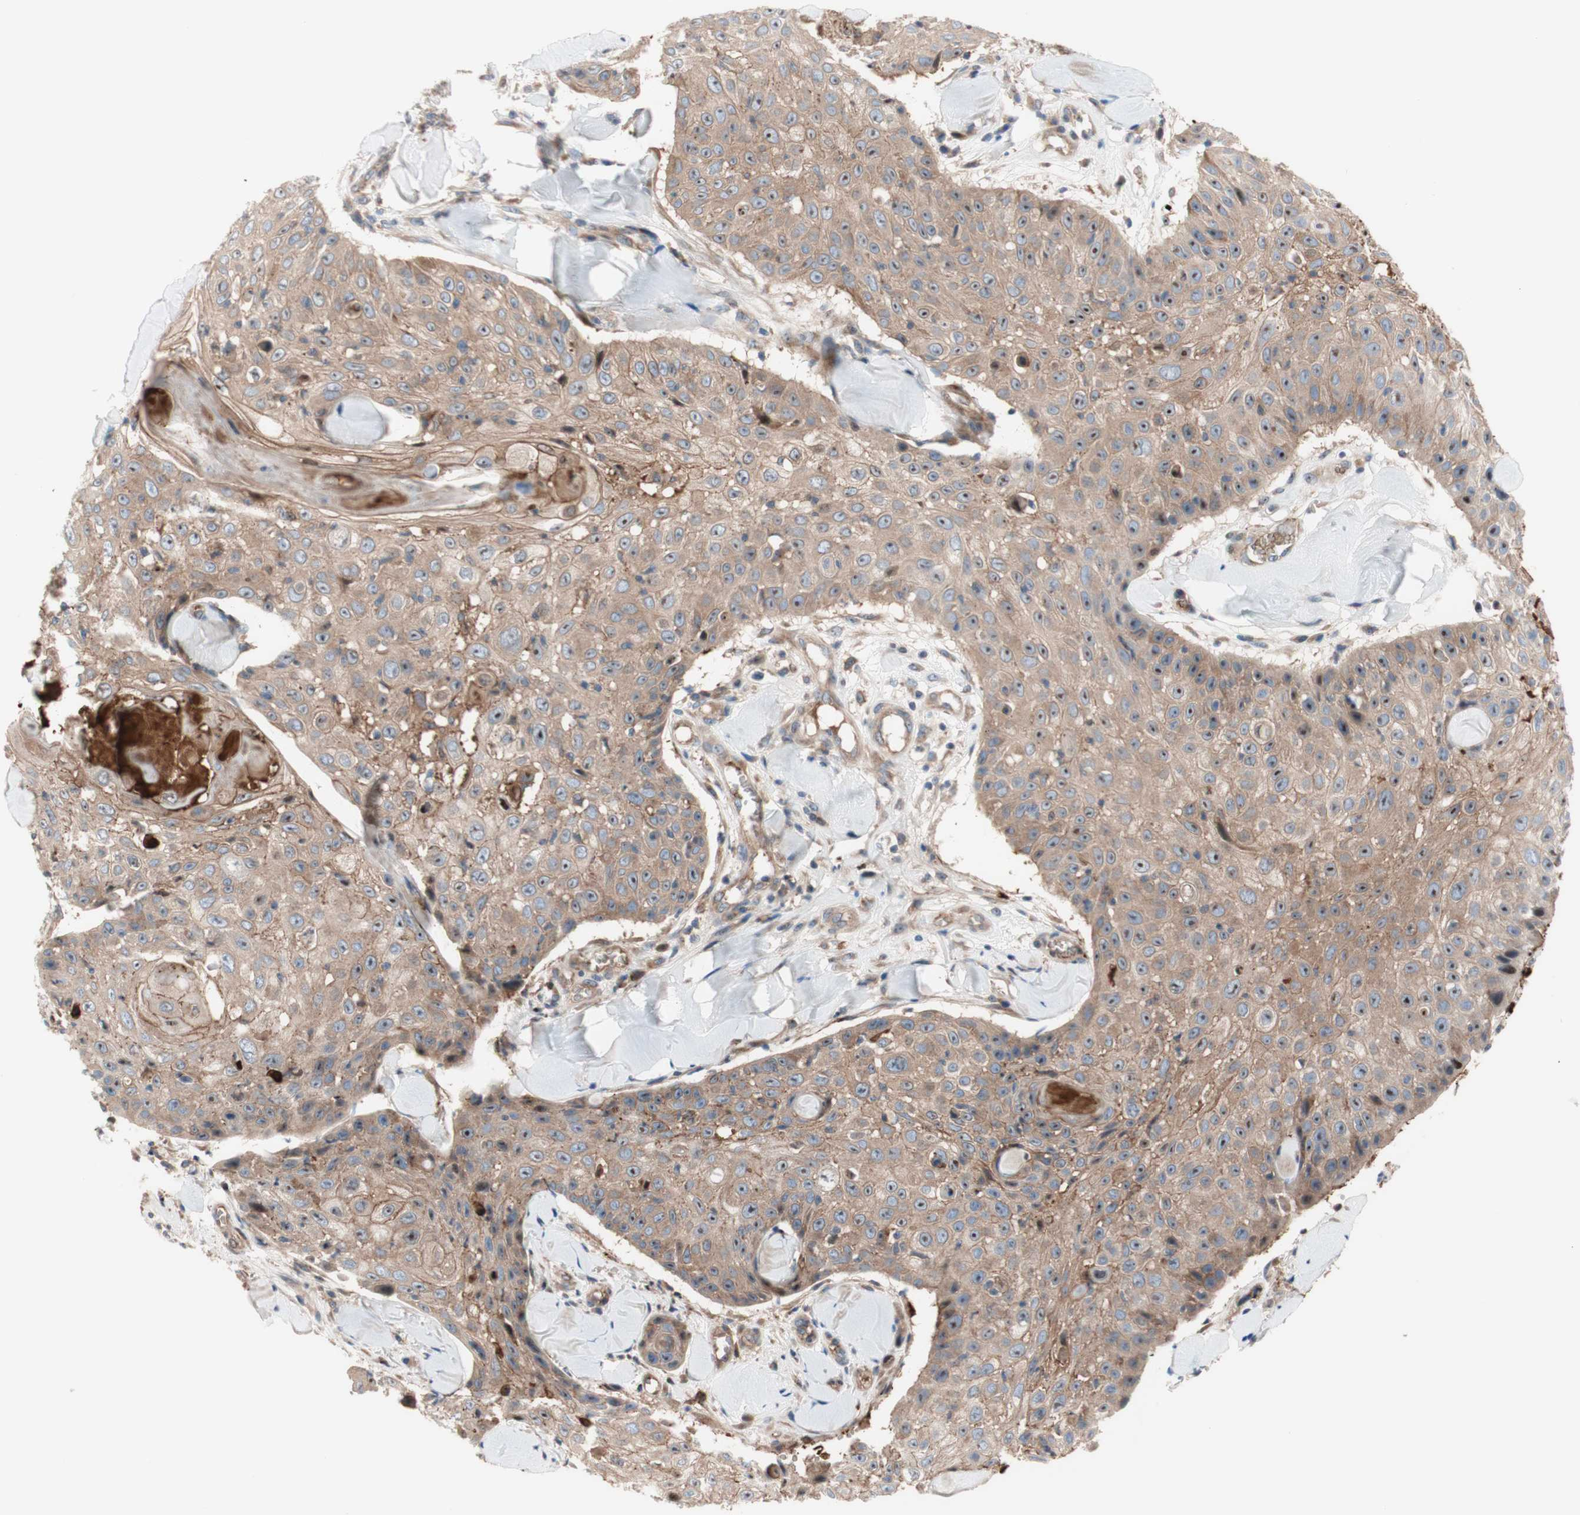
{"staining": {"intensity": "strong", "quantity": ">75%", "location": "cytoplasmic/membranous,nuclear"}, "tissue": "skin cancer", "cell_type": "Tumor cells", "image_type": "cancer", "snomed": [{"axis": "morphology", "description": "Squamous cell carcinoma, NOS"}, {"axis": "topography", "description": "Skin"}], "caption": "Immunohistochemical staining of skin squamous cell carcinoma demonstrates high levels of strong cytoplasmic/membranous and nuclear expression in about >75% of tumor cells.", "gene": "USP9X", "patient": {"sex": "male", "age": 86}}